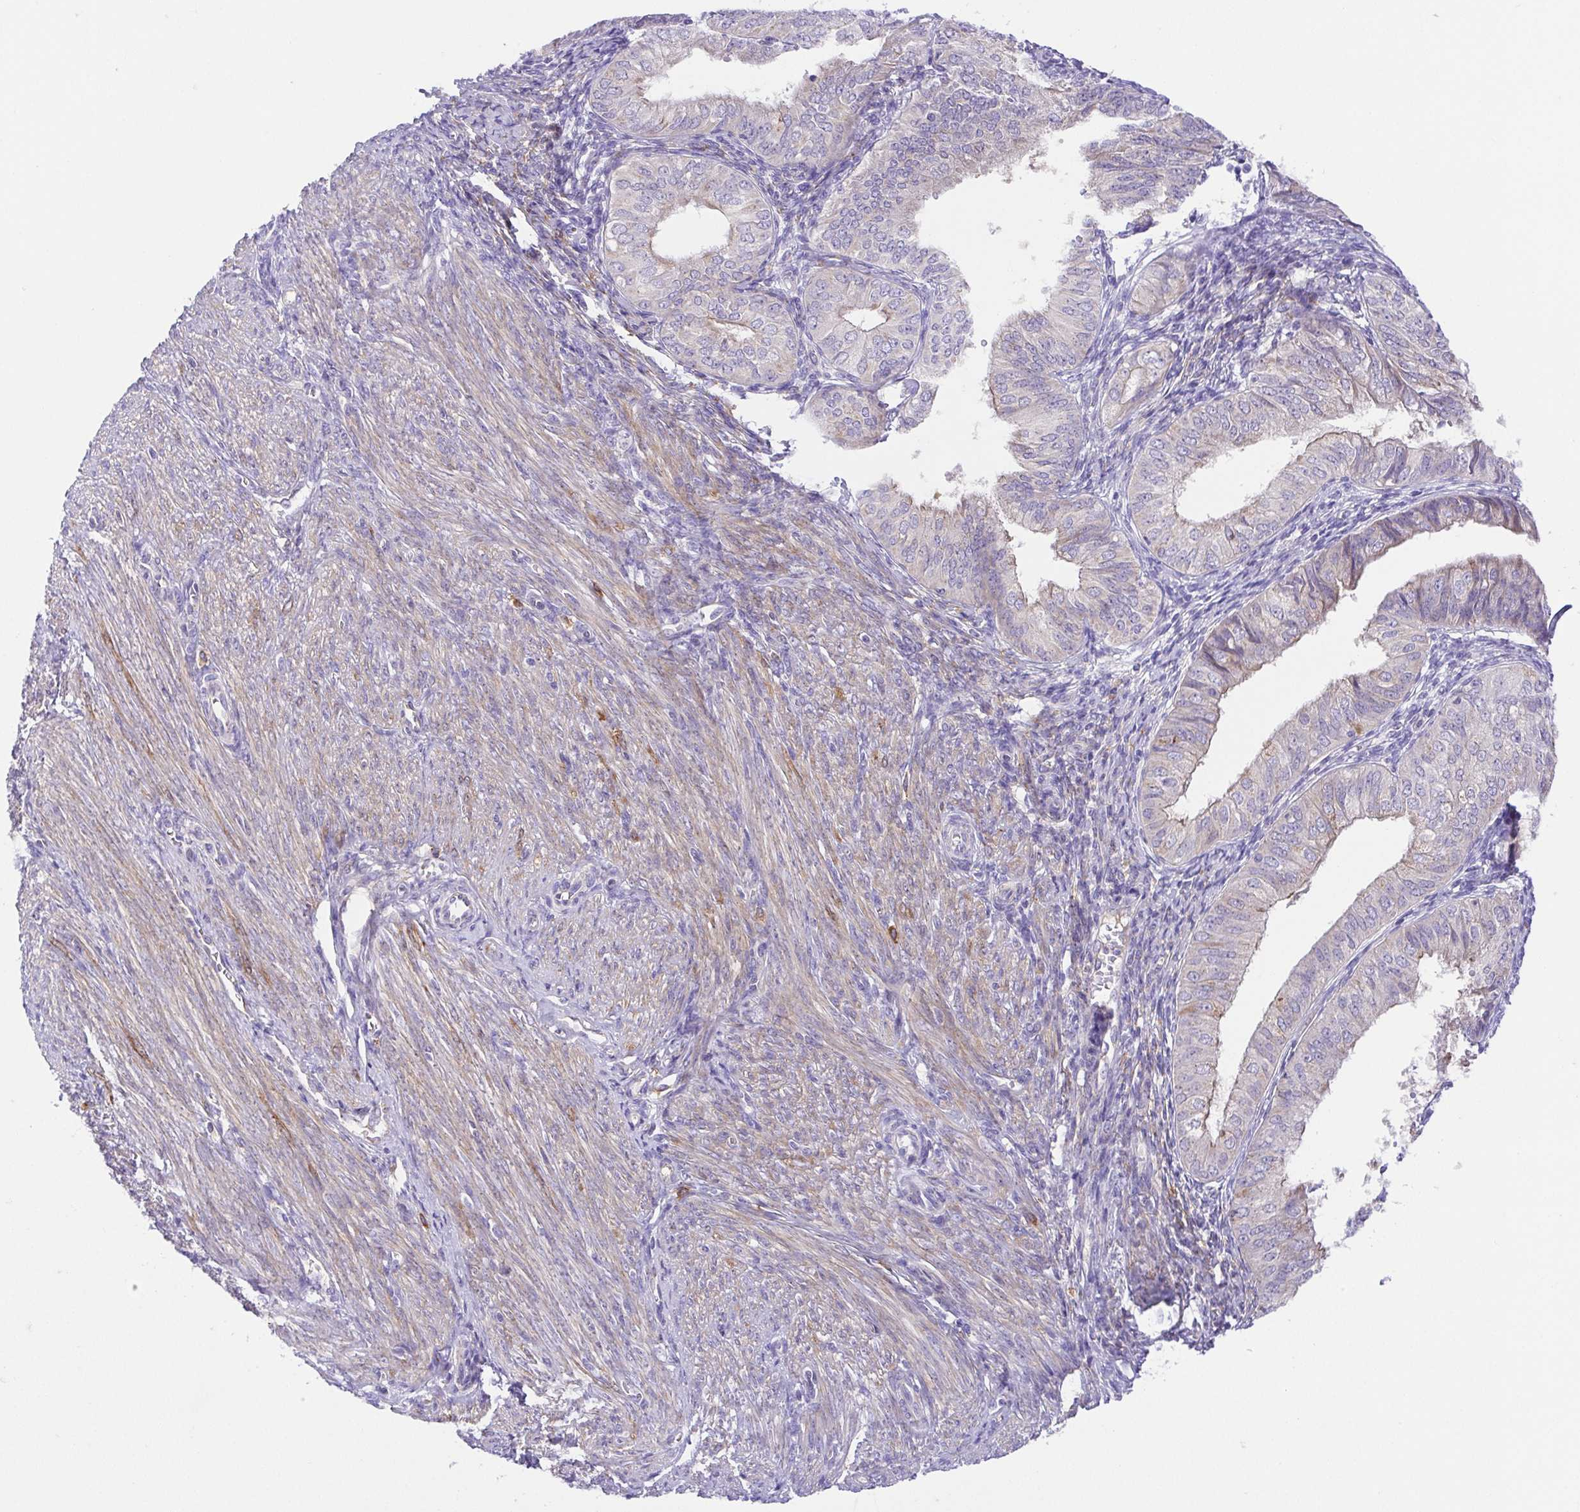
{"staining": {"intensity": "negative", "quantity": "none", "location": "none"}, "tissue": "endometrial cancer", "cell_type": "Tumor cells", "image_type": "cancer", "snomed": [{"axis": "morphology", "description": "Adenocarcinoma, NOS"}, {"axis": "topography", "description": "Endometrium"}], "caption": "Micrograph shows no protein staining in tumor cells of endometrial adenocarcinoma tissue.", "gene": "SLC13A1", "patient": {"sex": "female", "age": 58}}